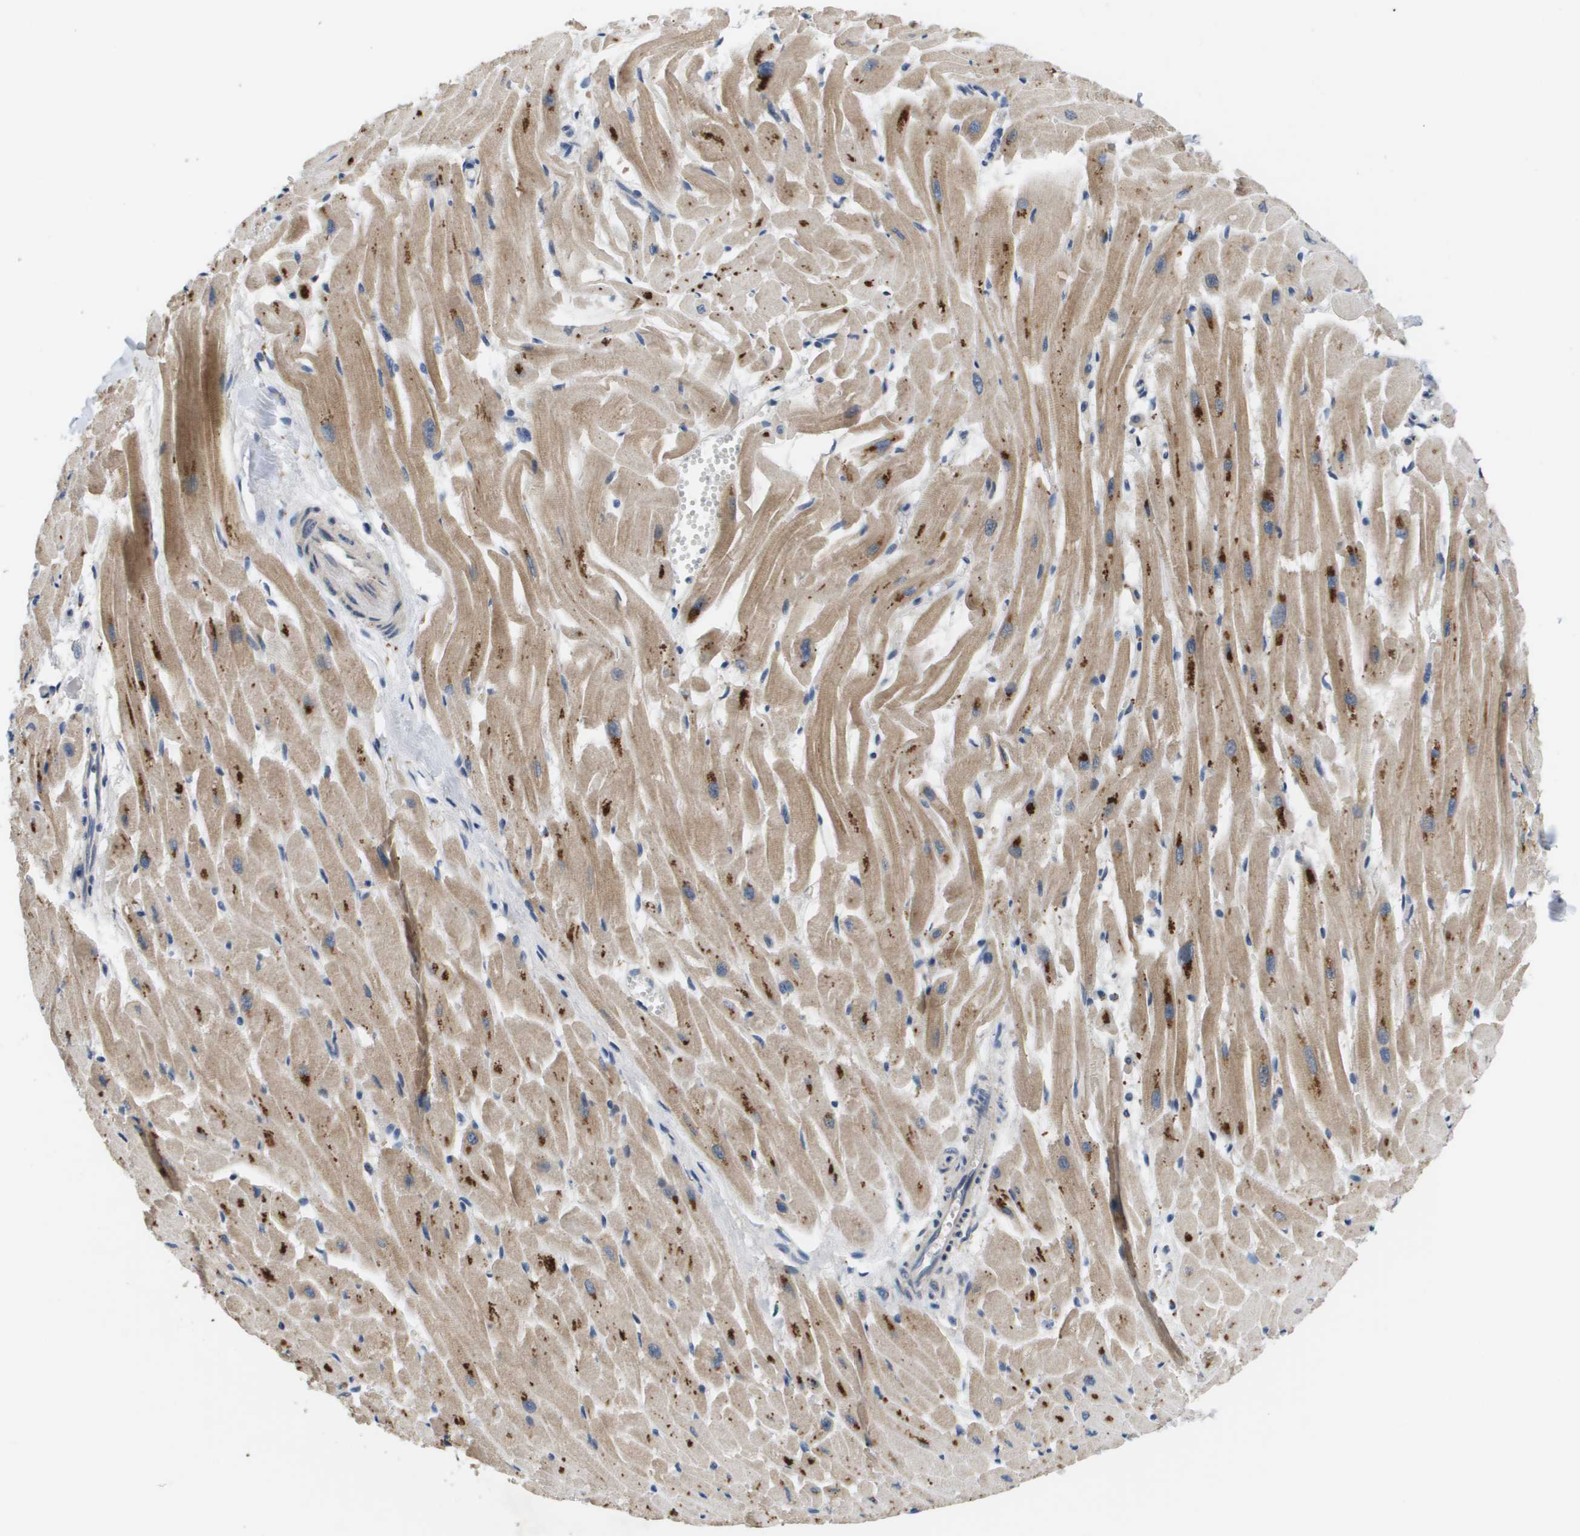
{"staining": {"intensity": "moderate", "quantity": ">75%", "location": "cytoplasmic/membranous"}, "tissue": "heart muscle", "cell_type": "Cardiomyocytes", "image_type": "normal", "snomed": [{"axis": "morphology", "description": "Normal tissue, NOS"}, {"axis": "topography", "description": "Heart"}], "caption": "Immunohistochemical staining of benign heart muscle shows medium levels of moderate cytoplasmic/membranous positivity in approximately >75% of cardiomyocytes.", "gene": "SLC25A20", "patient": {"sex": "female", "age": 19}}